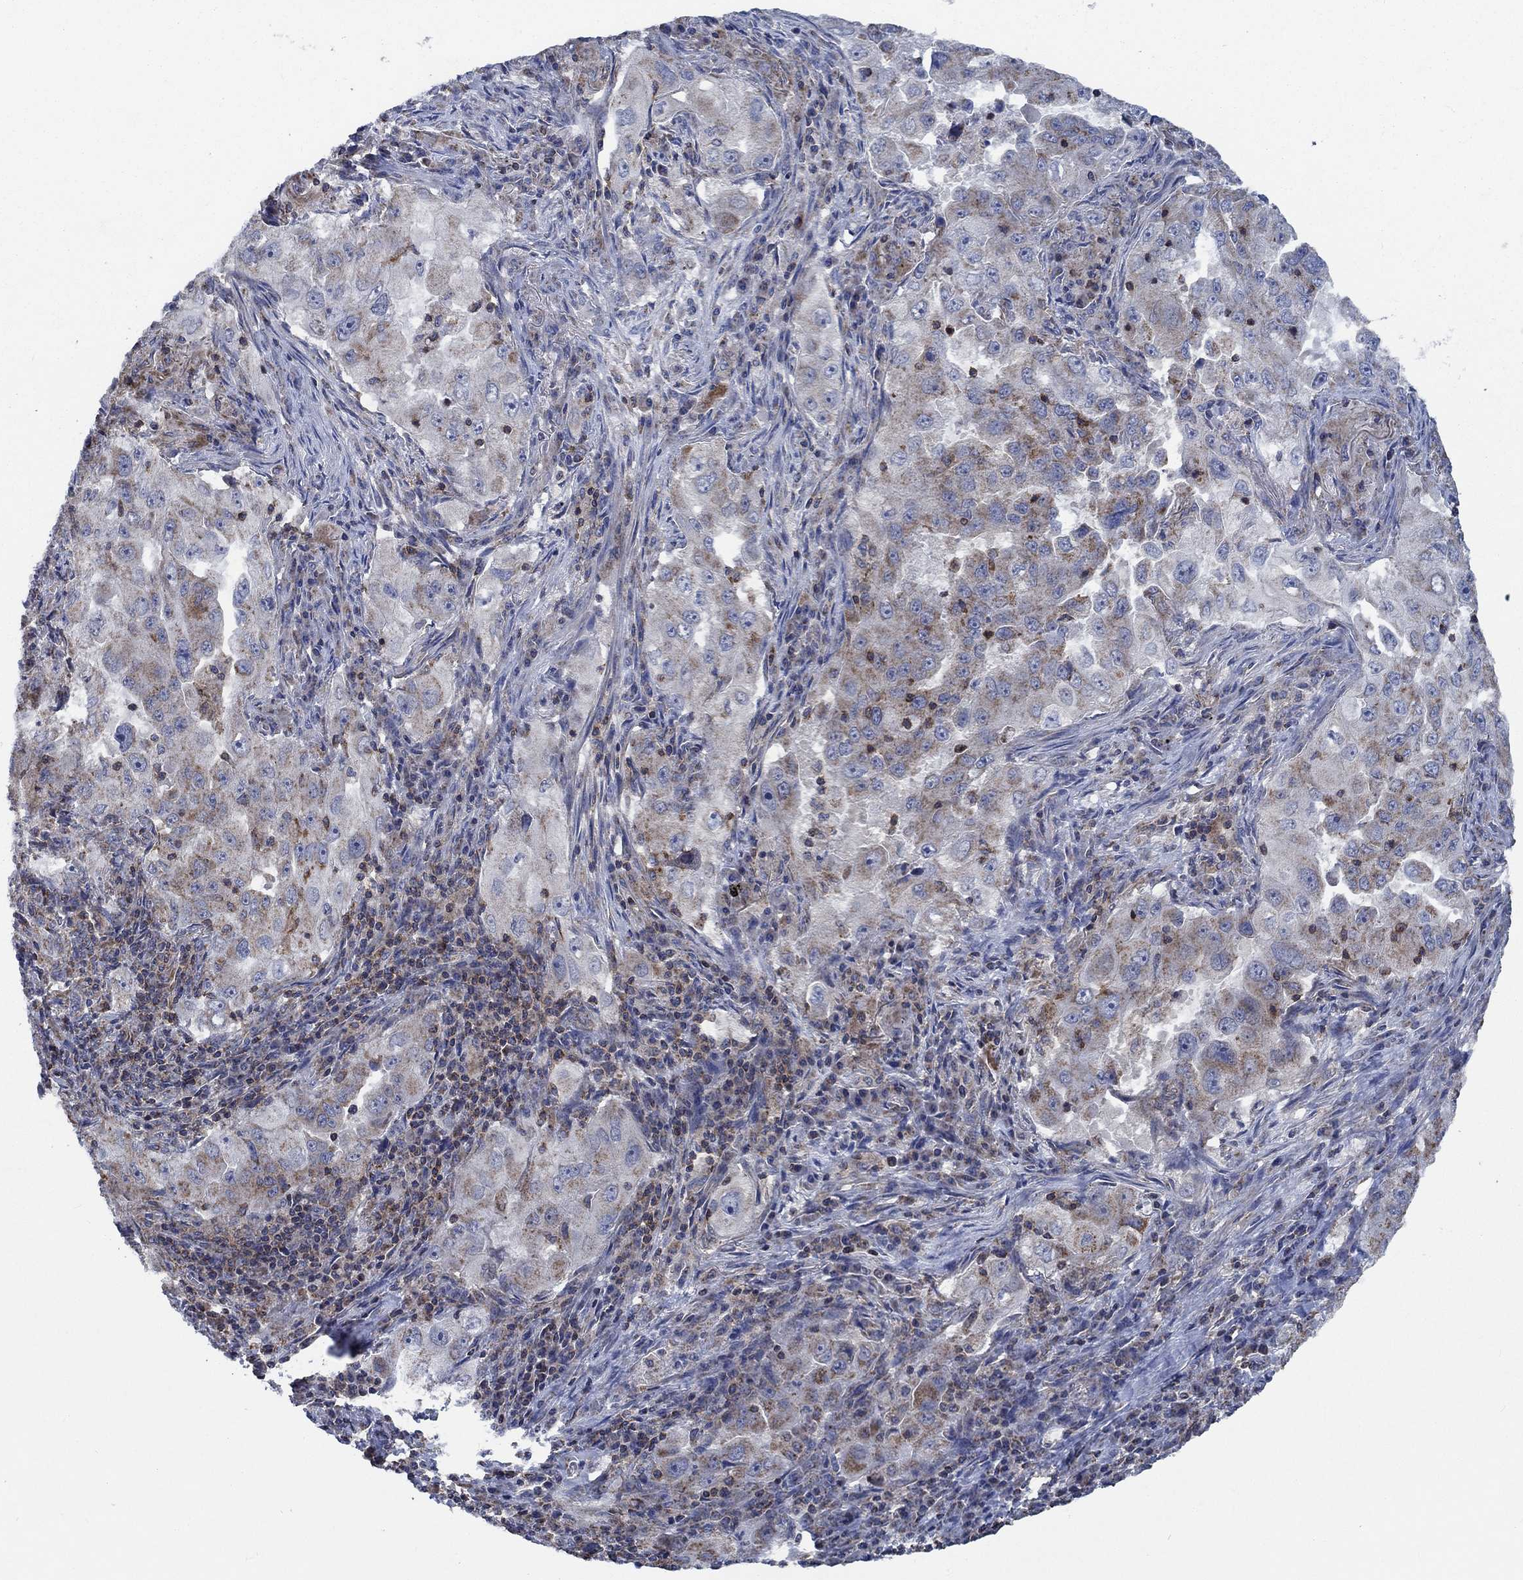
{"staining": {"intensity": "weak", "quantity": "25%-75%", "location": "cytoplasmic/membranous"}, "tissue": "lung cancer", "cell_type": "Tumor cells", "image_type": "cancer", "snomed": [{"axis": "morphology", "description": "Adenocarcinoma, NOS"}, {"axis": "topography", "description": "Lung"}], "caption": "An IHC photomicrograph of neoplastic tissue is shown. Protein staining in brown labels weak cytoplasmic/membranous positivity in lung cancer within tumor cells. The protein of interest is shown in brown color, while the nuclei are stained blue.", "gene": "STXBP6", "patient": {"sex": "female", "age": 61}}